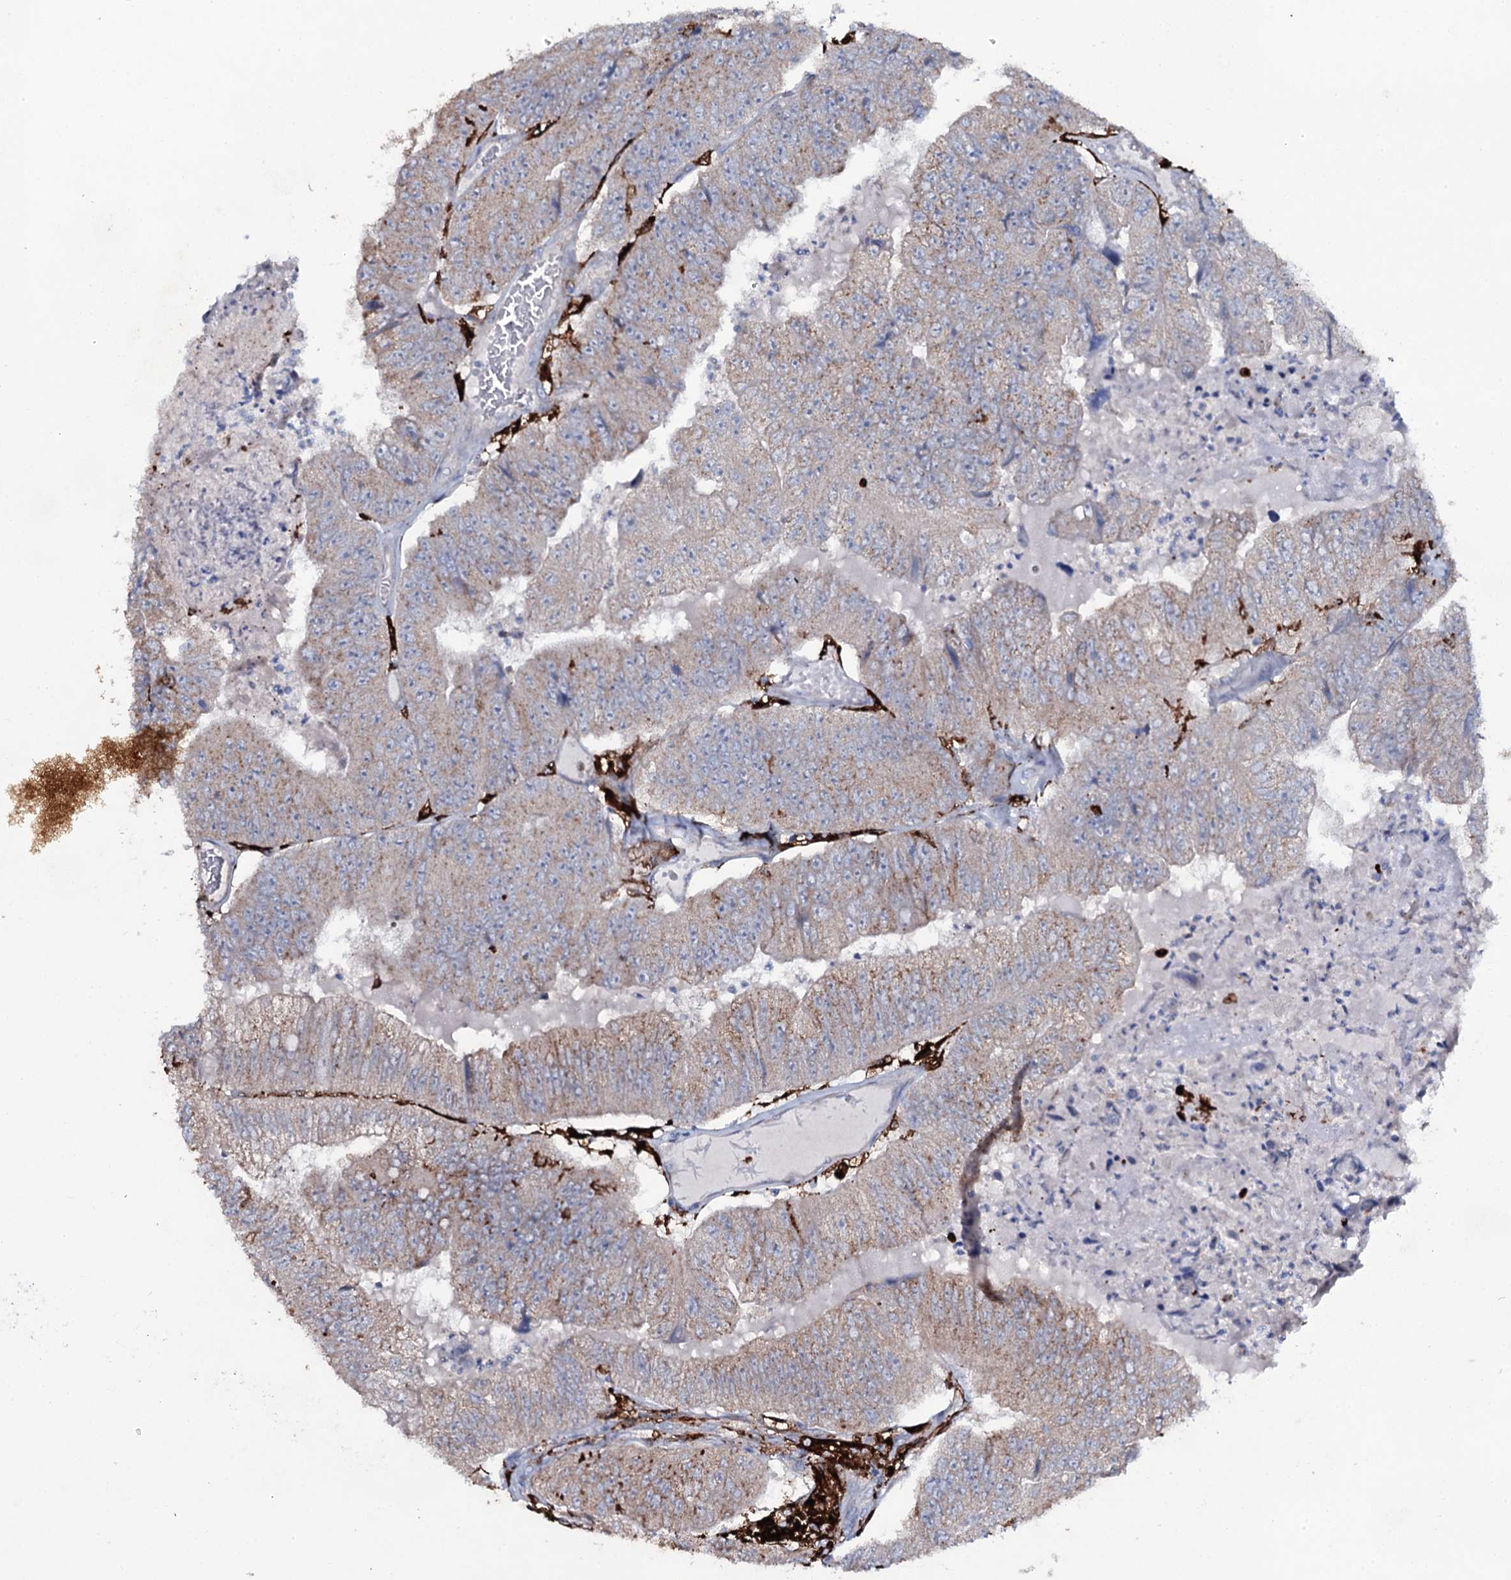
{"staining": {"intensity": "moderate", "quantity": "25%-75%", "location": "cytoplasmic/membranous"}, "tissue": "colorectal cancer", "cell_type": "Tumor cells", "image_type": "cancer", "snomed": [{"axis": "morphology", "description": "Adenocarcinoma, NOS"}, {"axis": "topography", "description": "Colon"}], "caption": "Immunohistochemistry (IHC) staining of colorectal cancer (adenocarcinoma), which shows medium levels of moderate cytoplasmic/membranous expression in approximately 25%-75% of tumor cells indicating moderate cytoplasmic/membranous protein positivity. The staining was performed using DAB (brown) for protein detection and nuclei were counterstained in hematoxylin (blue).", "gene": "OSBPL2", "patient": {"sex": "female", "age": 67}}